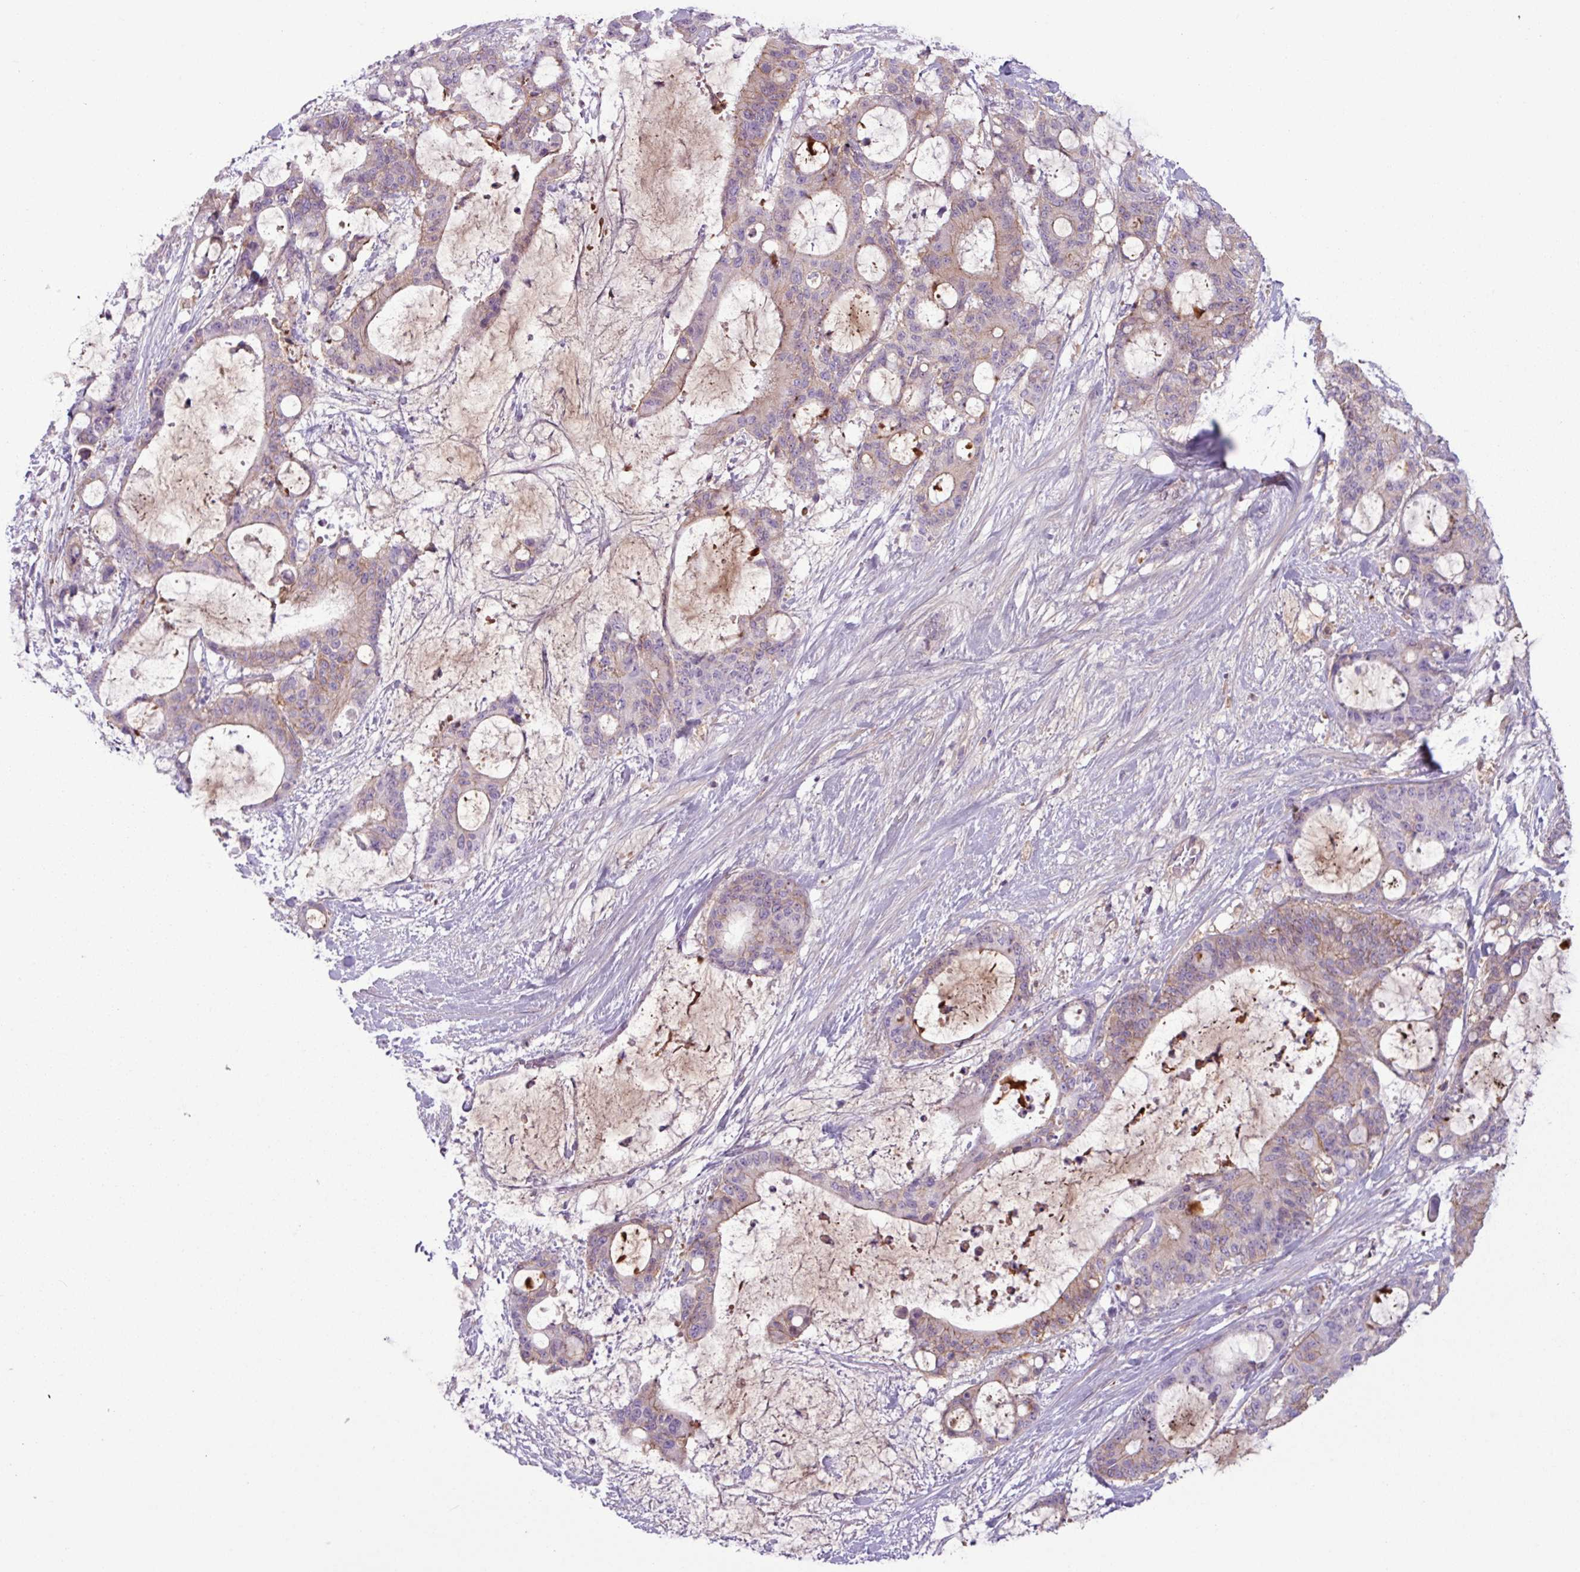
{"staining": {"intensity": "weak", "quantity": "<25%", "location": "cytoplasmic/membranous"}, "tissue": "liver cancer", "cell_type": "Tumor cells", "image_type": "cancer", "snomed": [{"axis": "morphology", "description": "Normal tissue, NOS"}, {"axis": "morphology", "description": "Cholangiocarcinoma"}, {"axis": "topography", "description": "Liver"}, {"axis": "topography", "description": "Peripheral nerve tissue"}], "caption": "DAB immunohistochemical staining of liver cholangiocarcinoma displays no significant expression in tumor cells.", "gene": "C4B", "patient": {"sex": "female", "age": 73}}